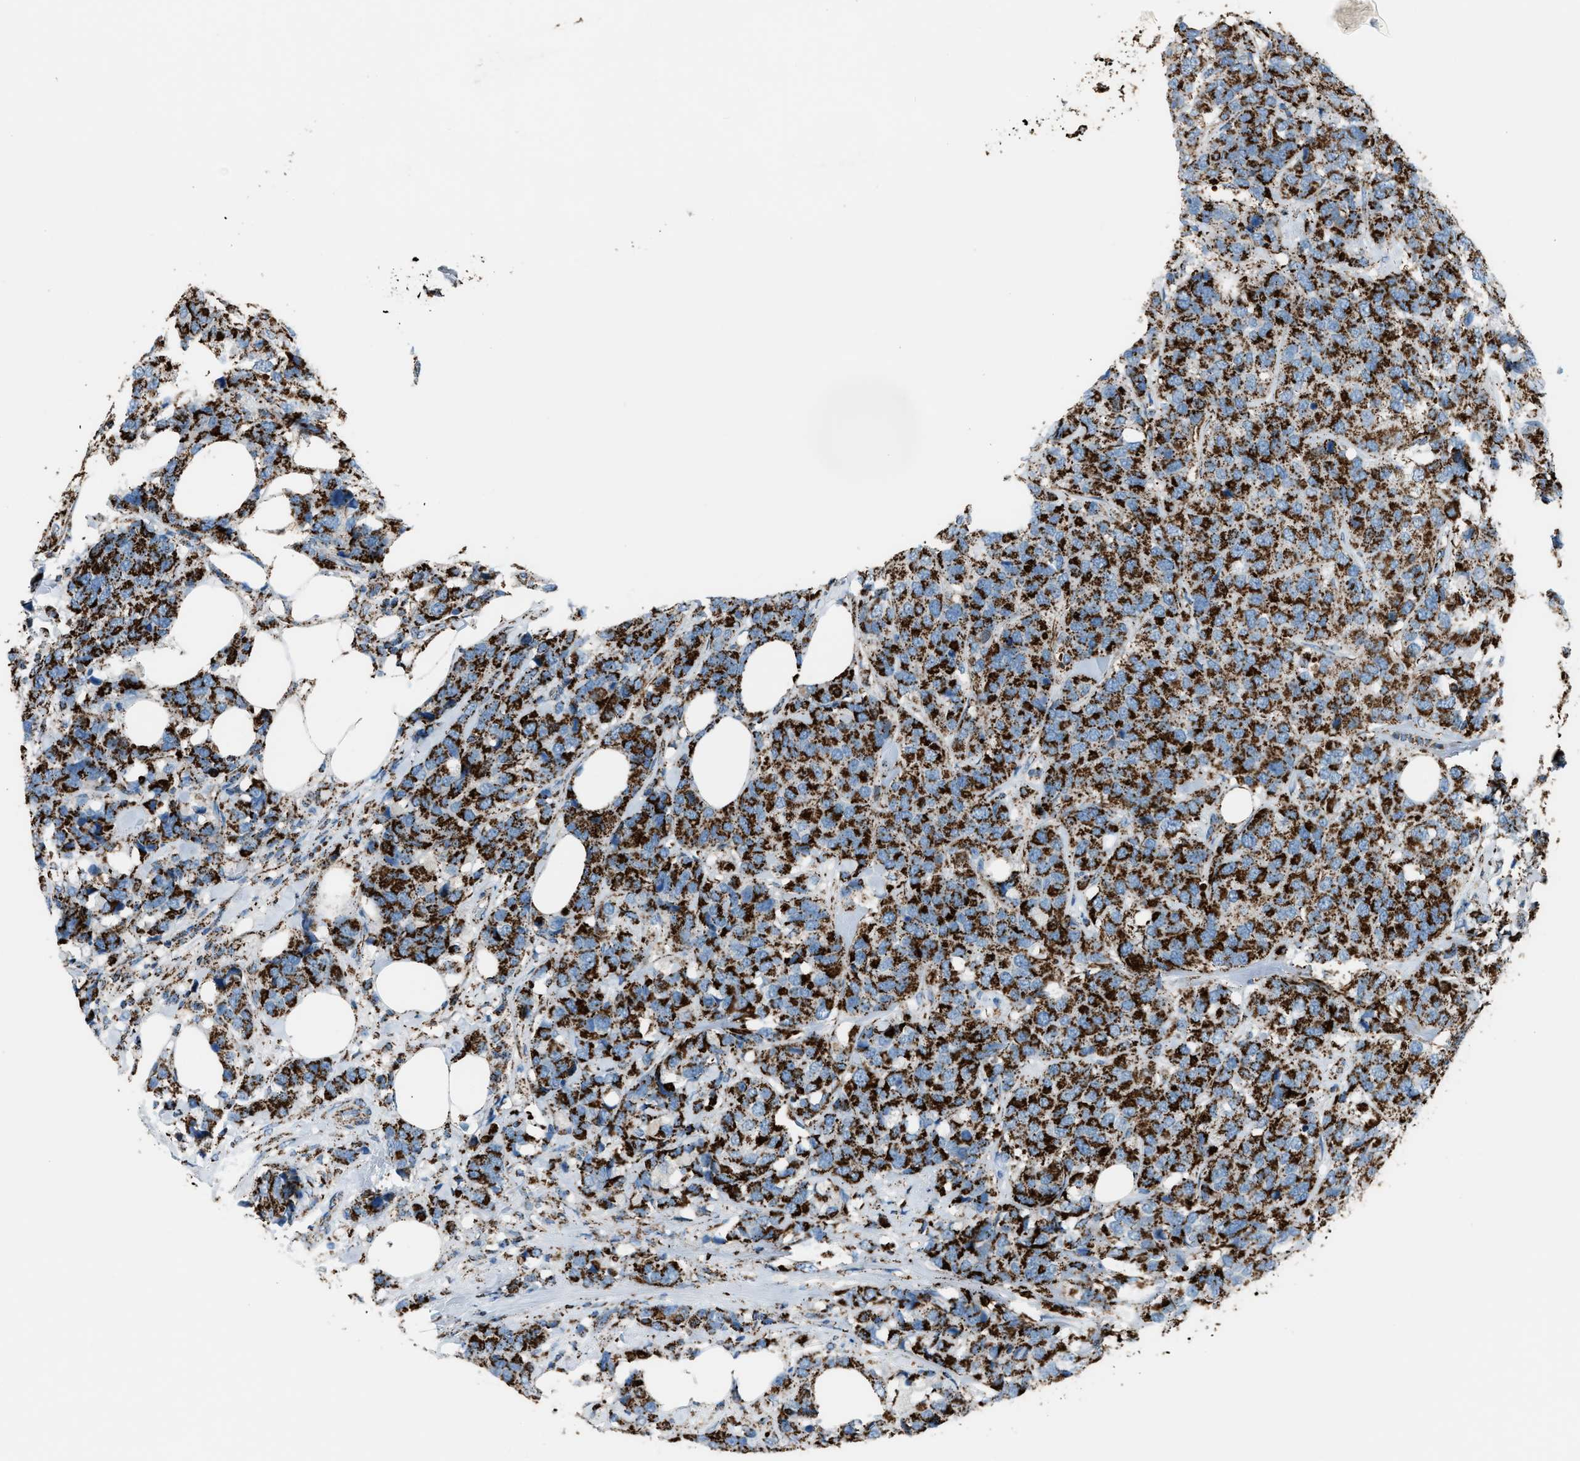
{"staining": {"intensity": "strong", "quantity": ">75%", "location": "cytoplasmic/membranous"}, "tissue": "breast cancer", "cell_type": "Tumor cells", "image_type": "cancer", "snomed": [{"axis": "morphology", "description": "Lobular carcinoma"}, {"axis": "topography", "description": "Breast"}], "caption": "Strong cytoplasmic/membranous protein positivity is identified in about >75% of tumor cells in breast cancer (lobular carcinoma). The protein is shown in brown color, while the nuclei are stained blue.", "gene": "MDH2", "patient": {"sex": "female", "age": 59}}